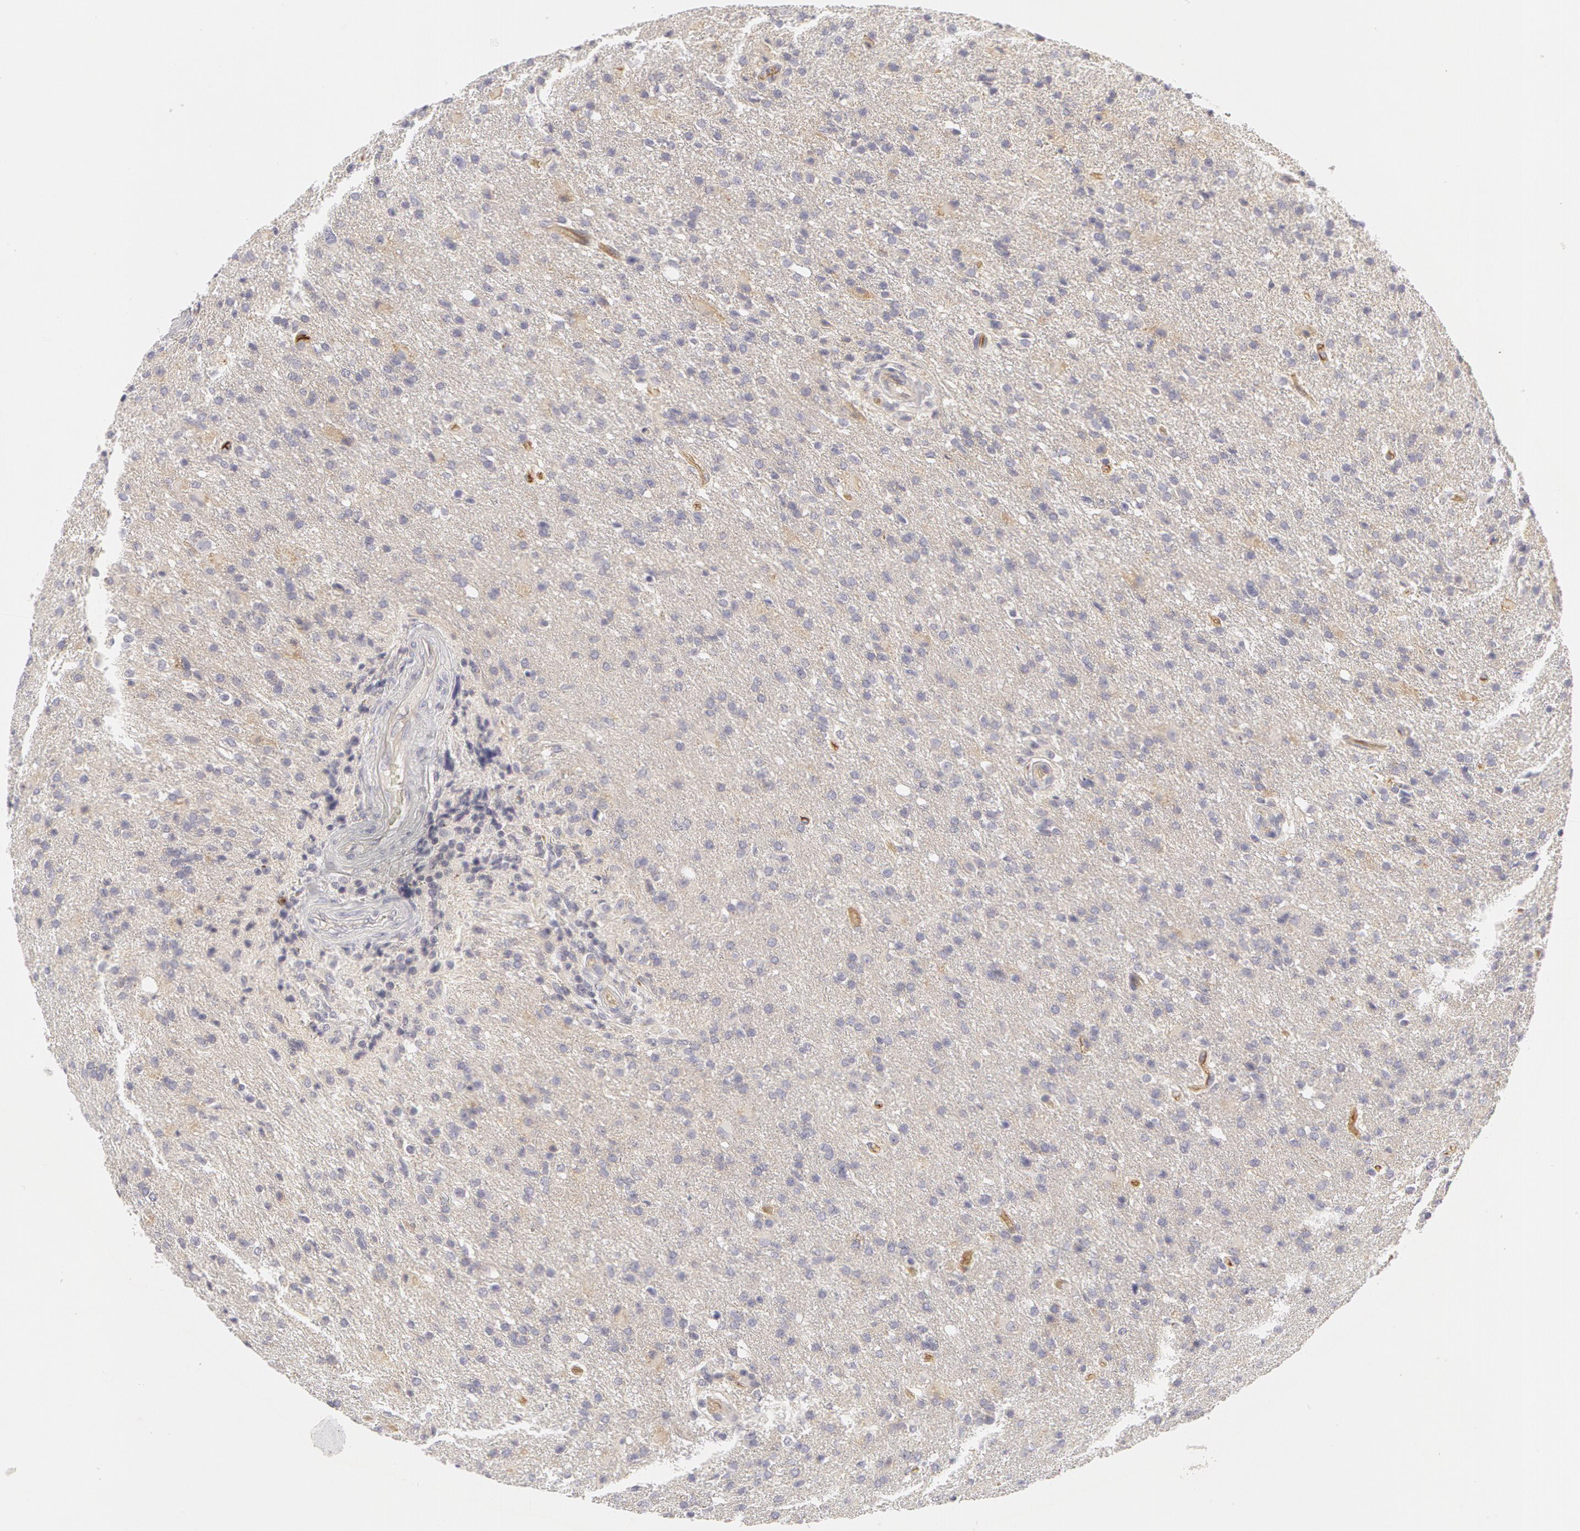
{"staining": {"intensity": "weak", "quantity": "25%-75%", "location": "cytoplasmic/membranous"}, "tissue": "glioma", "cell_type": "Tumor cells", "image_type": "cancer", "snomed": [{"axis": "morphology", "description": "Glioma, malignant, High grade"}, {"axis": "topography", "description": "Brain"}], "caption": "A photomicrograph showing weak cytoplasmic/membranous expression in approximately 25%-75% of tumor cells in high-grade glioma (malignant), as visualized by brown immunohistochemical staining.", "gene": "ABCB1", "patient": {"sex": "male", "age": 68}}